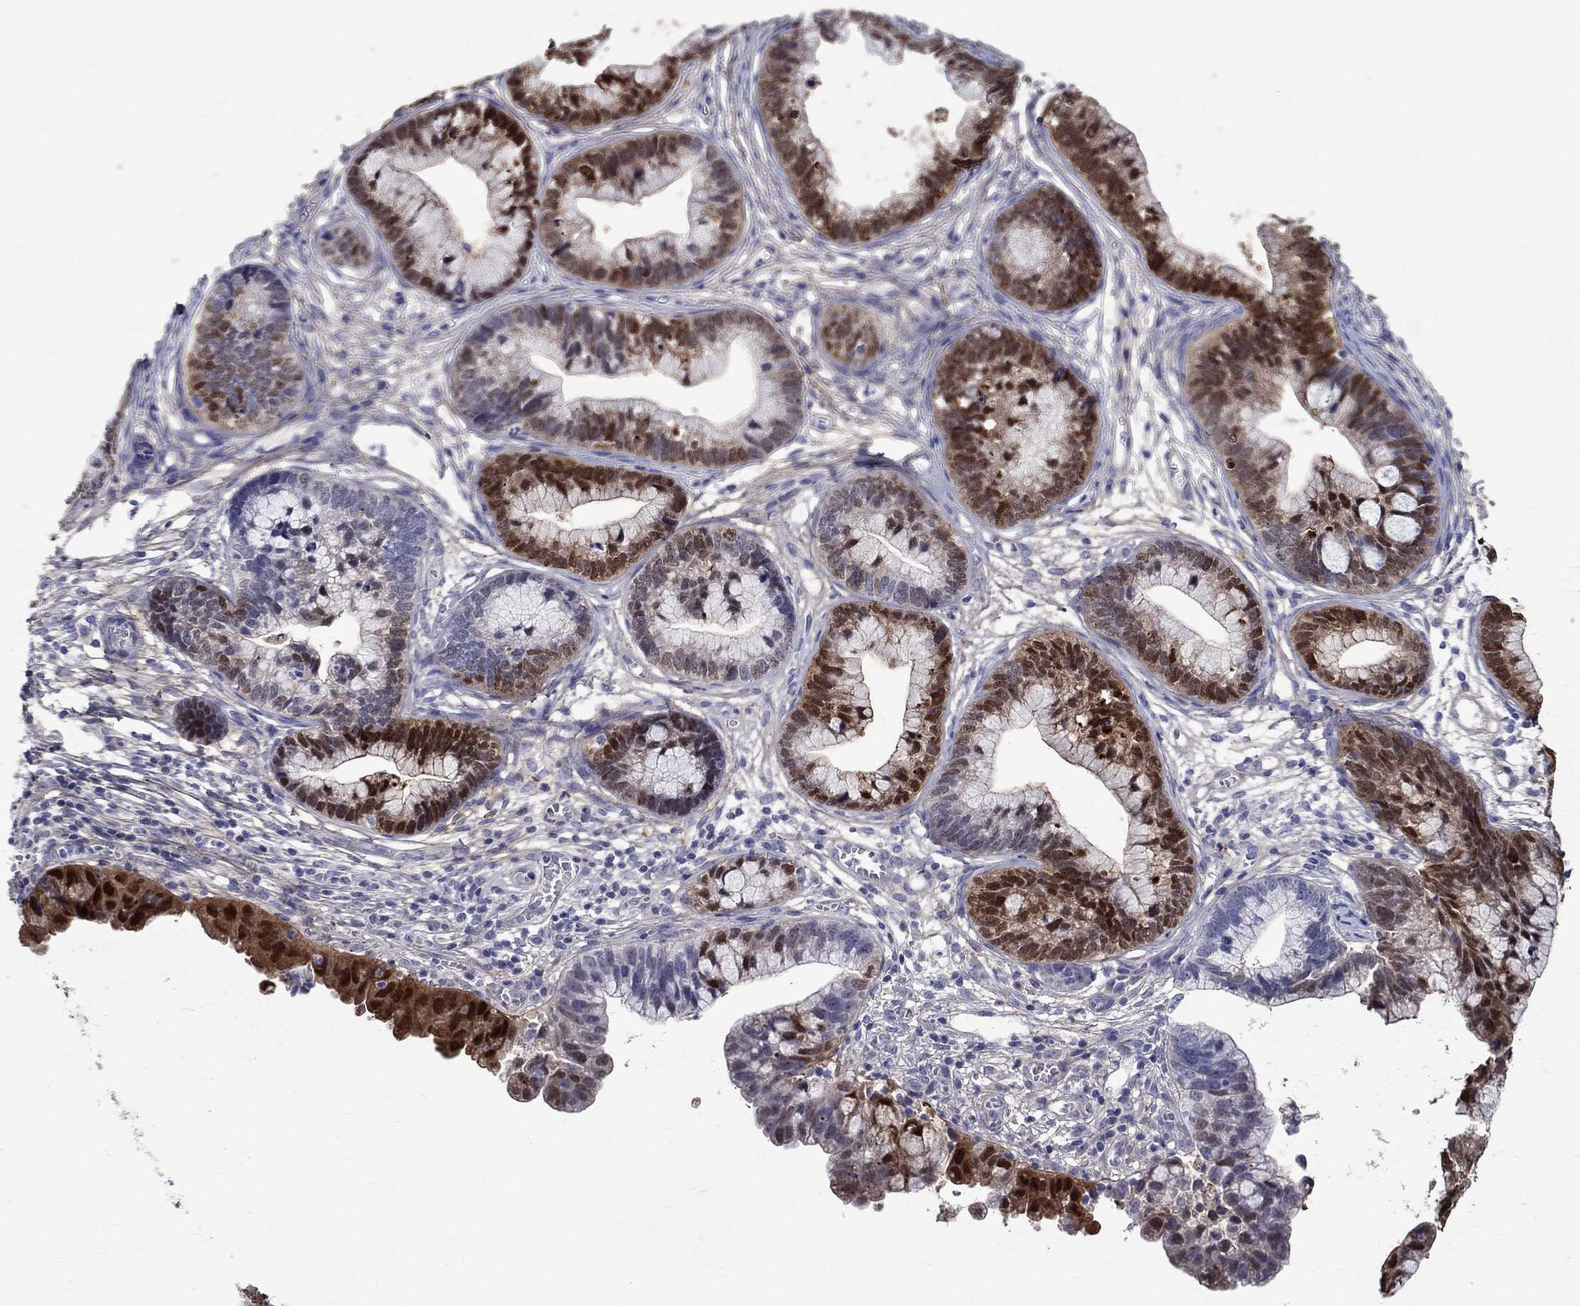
{"staining": {"intensity": "strong", "quantity": "<25%", "location": "nuclear"}, "tissue": "cervical cancer", "cell_type": "Tumor cells", "image_type": "cancer", "snomed": [{"axis": "morphology", "description": "Adenocarcinoma, NOS"}, {"axis": "topography", "description": "Cervix"}], "caption": "Immunohistochemical staining of cervical adenocarcinoma exhibits medium levels of strong nuclear staining in about <25% of tumor cells. (DAB (3,3'-diaminobenzidine) IHC with brightfield microscopy, high magnification).", "gene": "ANXA10", "patient": {"sex": "female", "age": 44}}